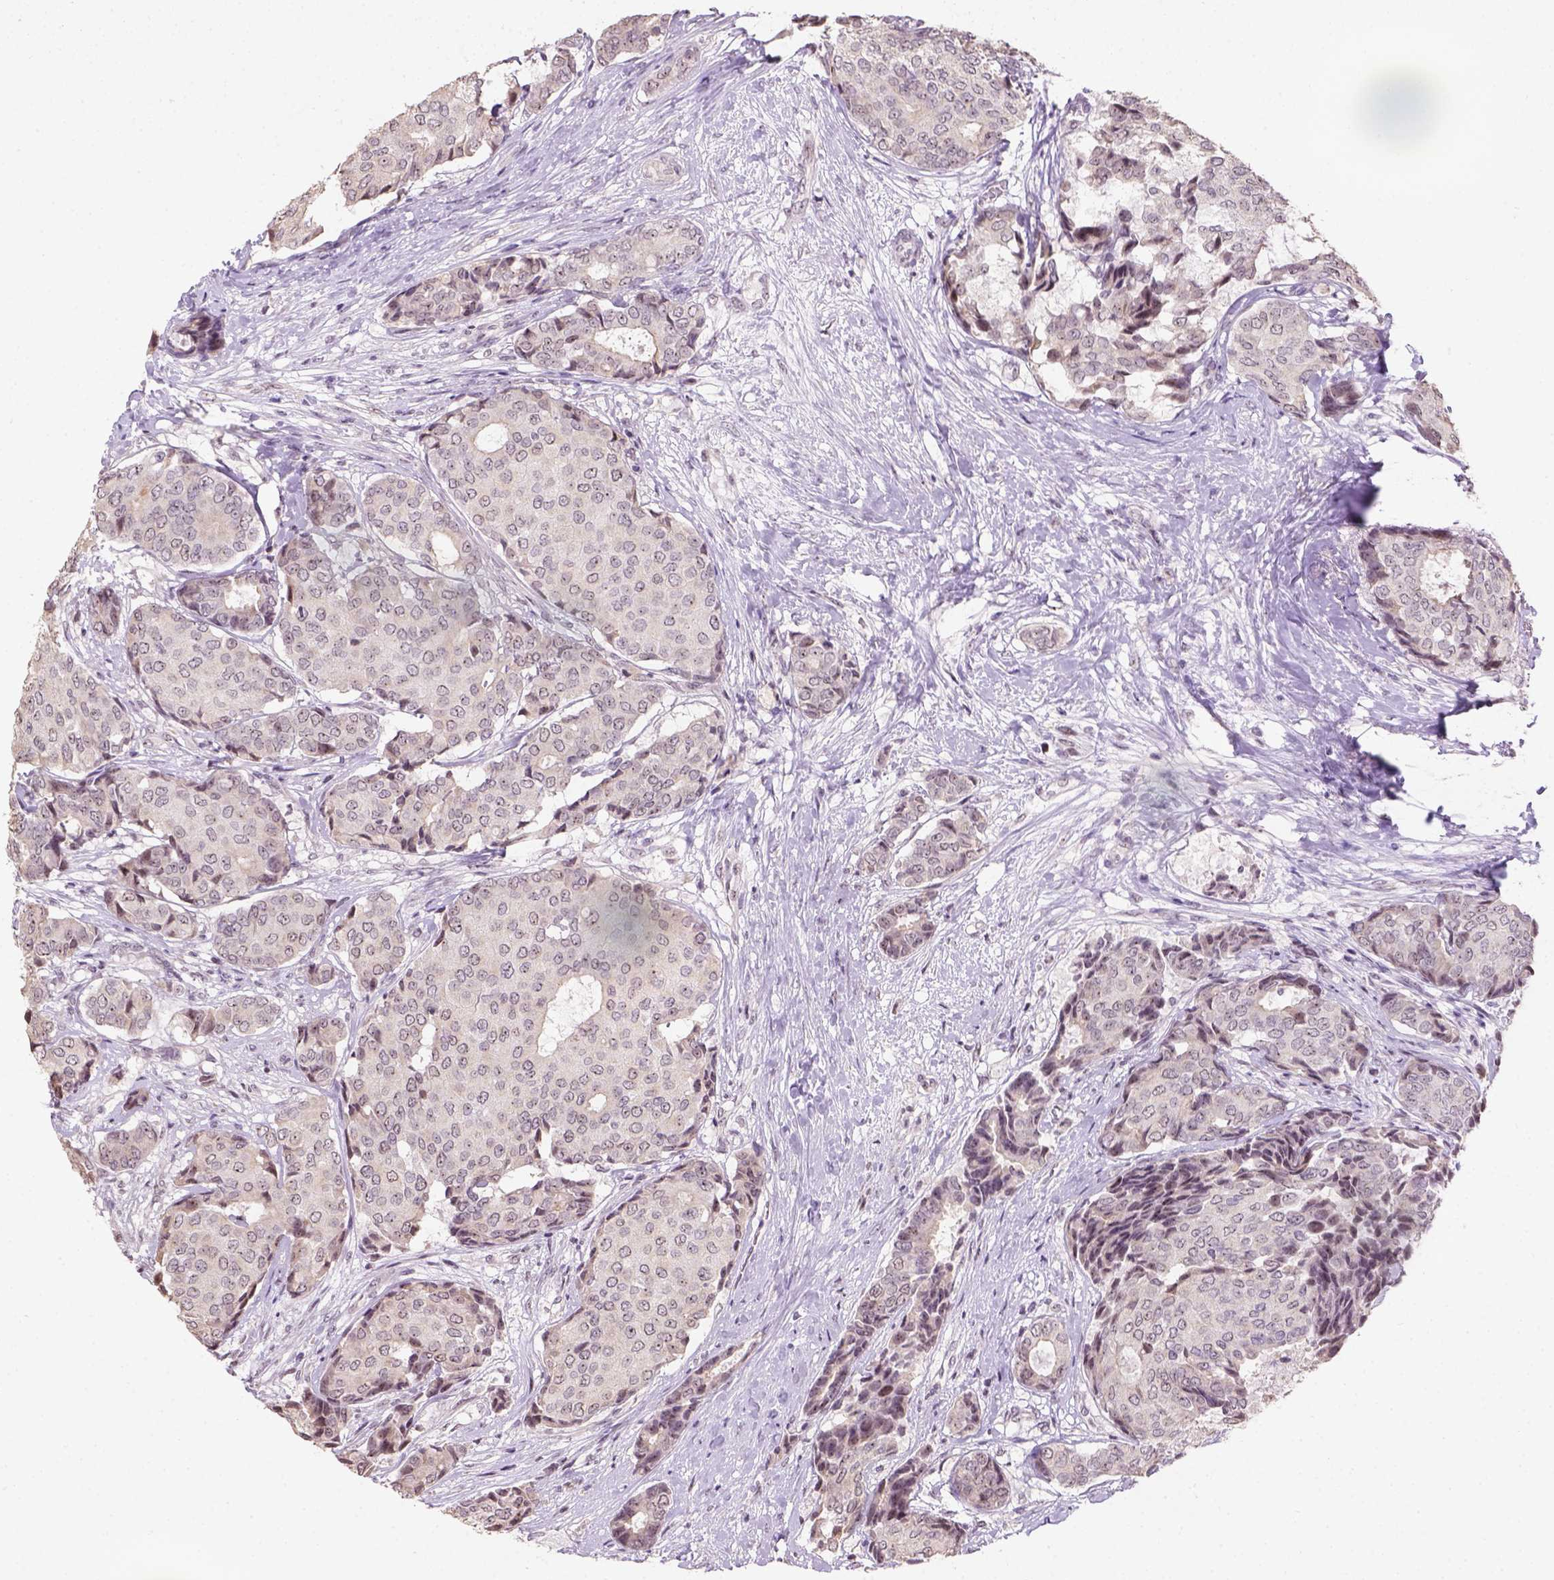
{"staining": {"intensity": "moderate", "quantity": "25%-75%", "location": "nuclear"}, "tissue": "breast cancer", "cell_type": "Tumor cells", "image_type": "cancer", "snomed": [{"axis": "morphology", "description": "Duct carcinoma"}, {"axis": "topography", "description": "Breast"}], "caption": "A micrograph of human breast intraductal carcinoma stained for a protein demonstrates moderate nuclear brown staining in tumor cells. The staining was performed using DAB (3,3'-diaminobenzidine), with brown indicating positive protein expression. Nuclei are stained blue with hematoxylin.", "gene": "DDX50", "patient": {"sex": "female", "age": 75}}